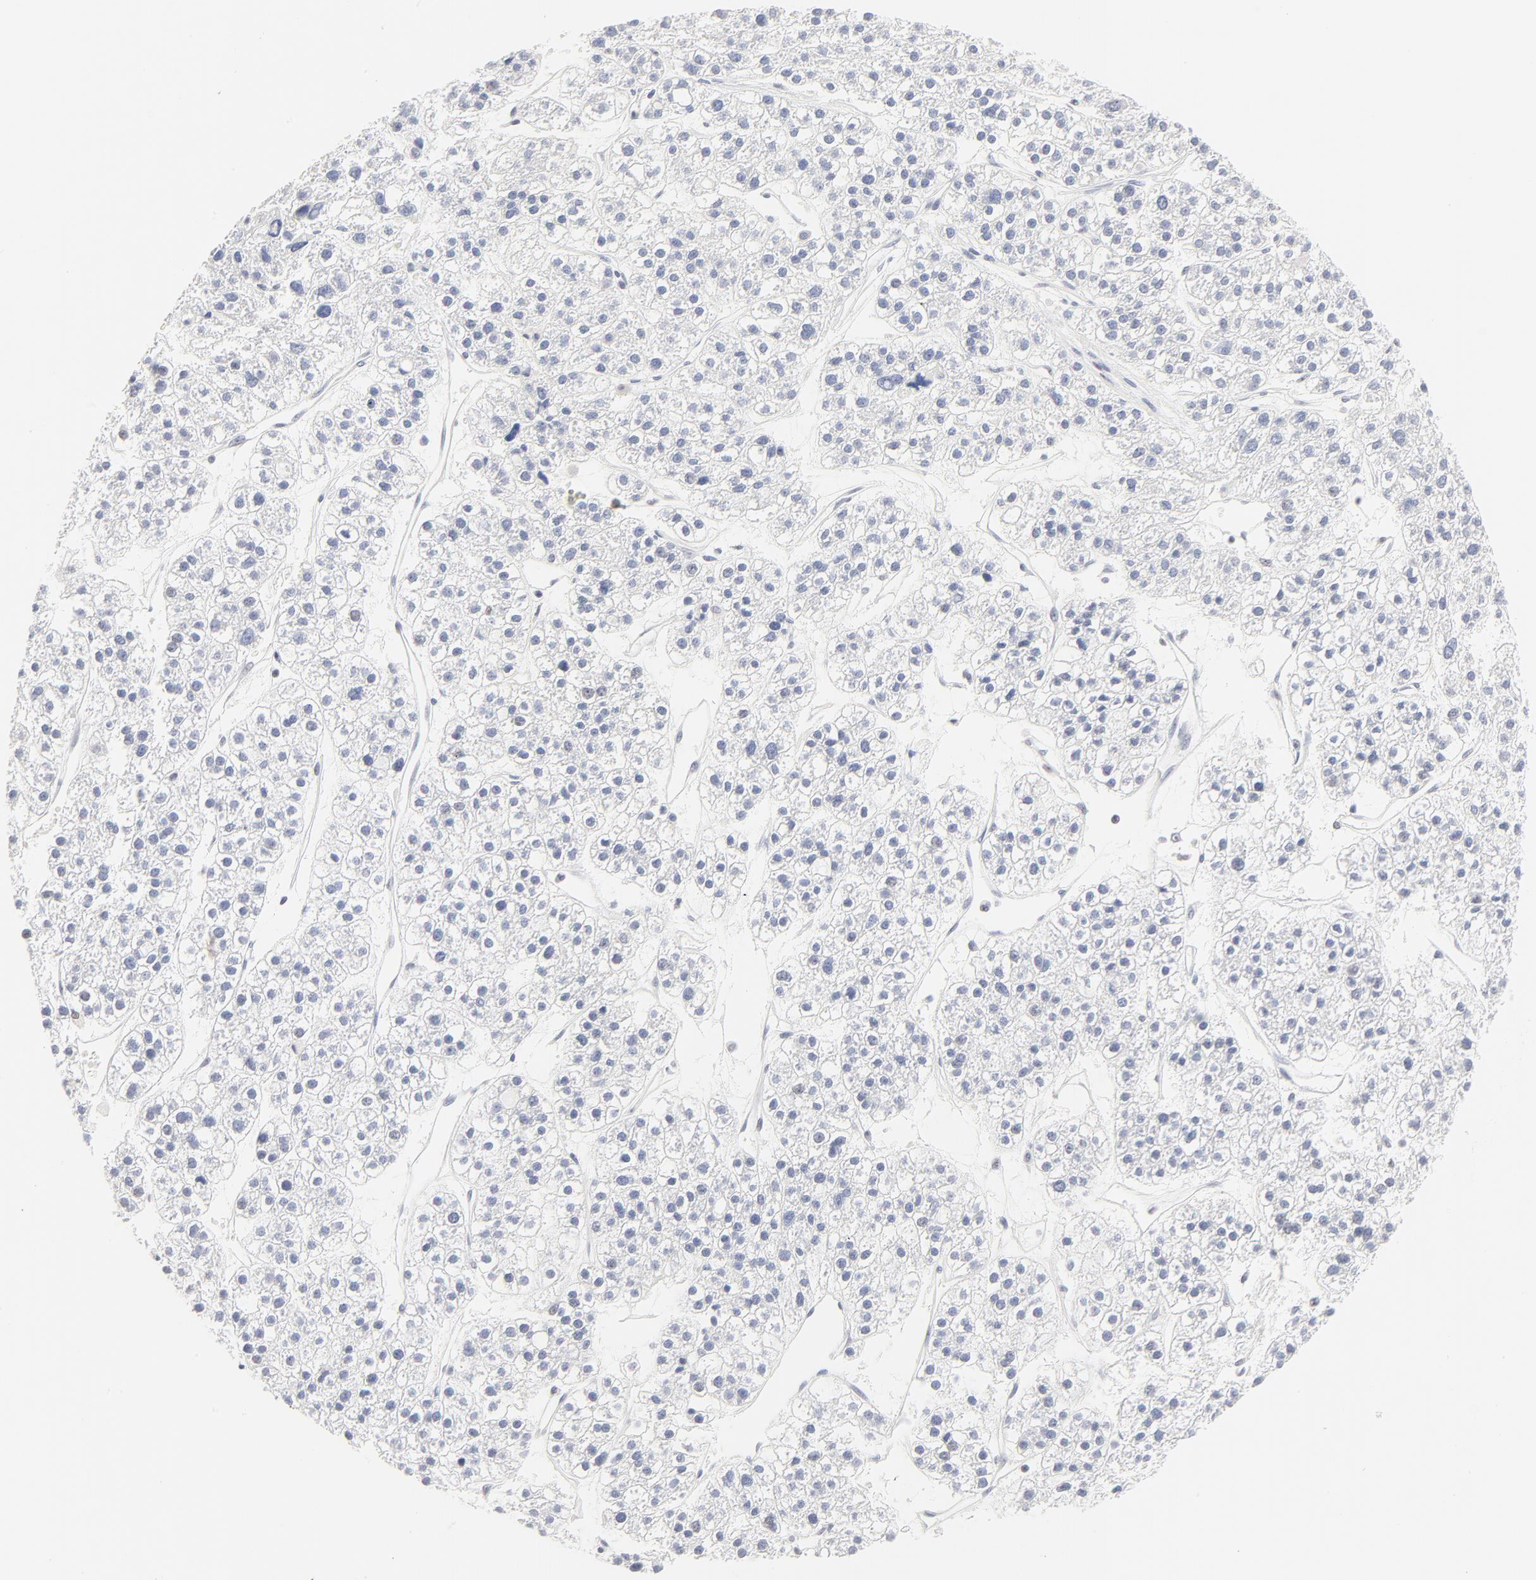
{"staining": {"intensity": "negative", "quantity": "none", "location": "none"}, "tissue": "liver cancer", "cell_type": "Tumor cells", "image_type": "cancer", "snomed": [{"axis": "morphology", "description": "Carcinoma, Hepatocellular, NOS"}, {"axis": "topography", "description": "Liver"}], "caption": "Immunohistochemistry photomicrograph of human liver cancer stained for a protein (brown), which reveals no positivity in tumor cells.", "gene": "NFIL3", "patient": {"sex": "female", "age": 85}}